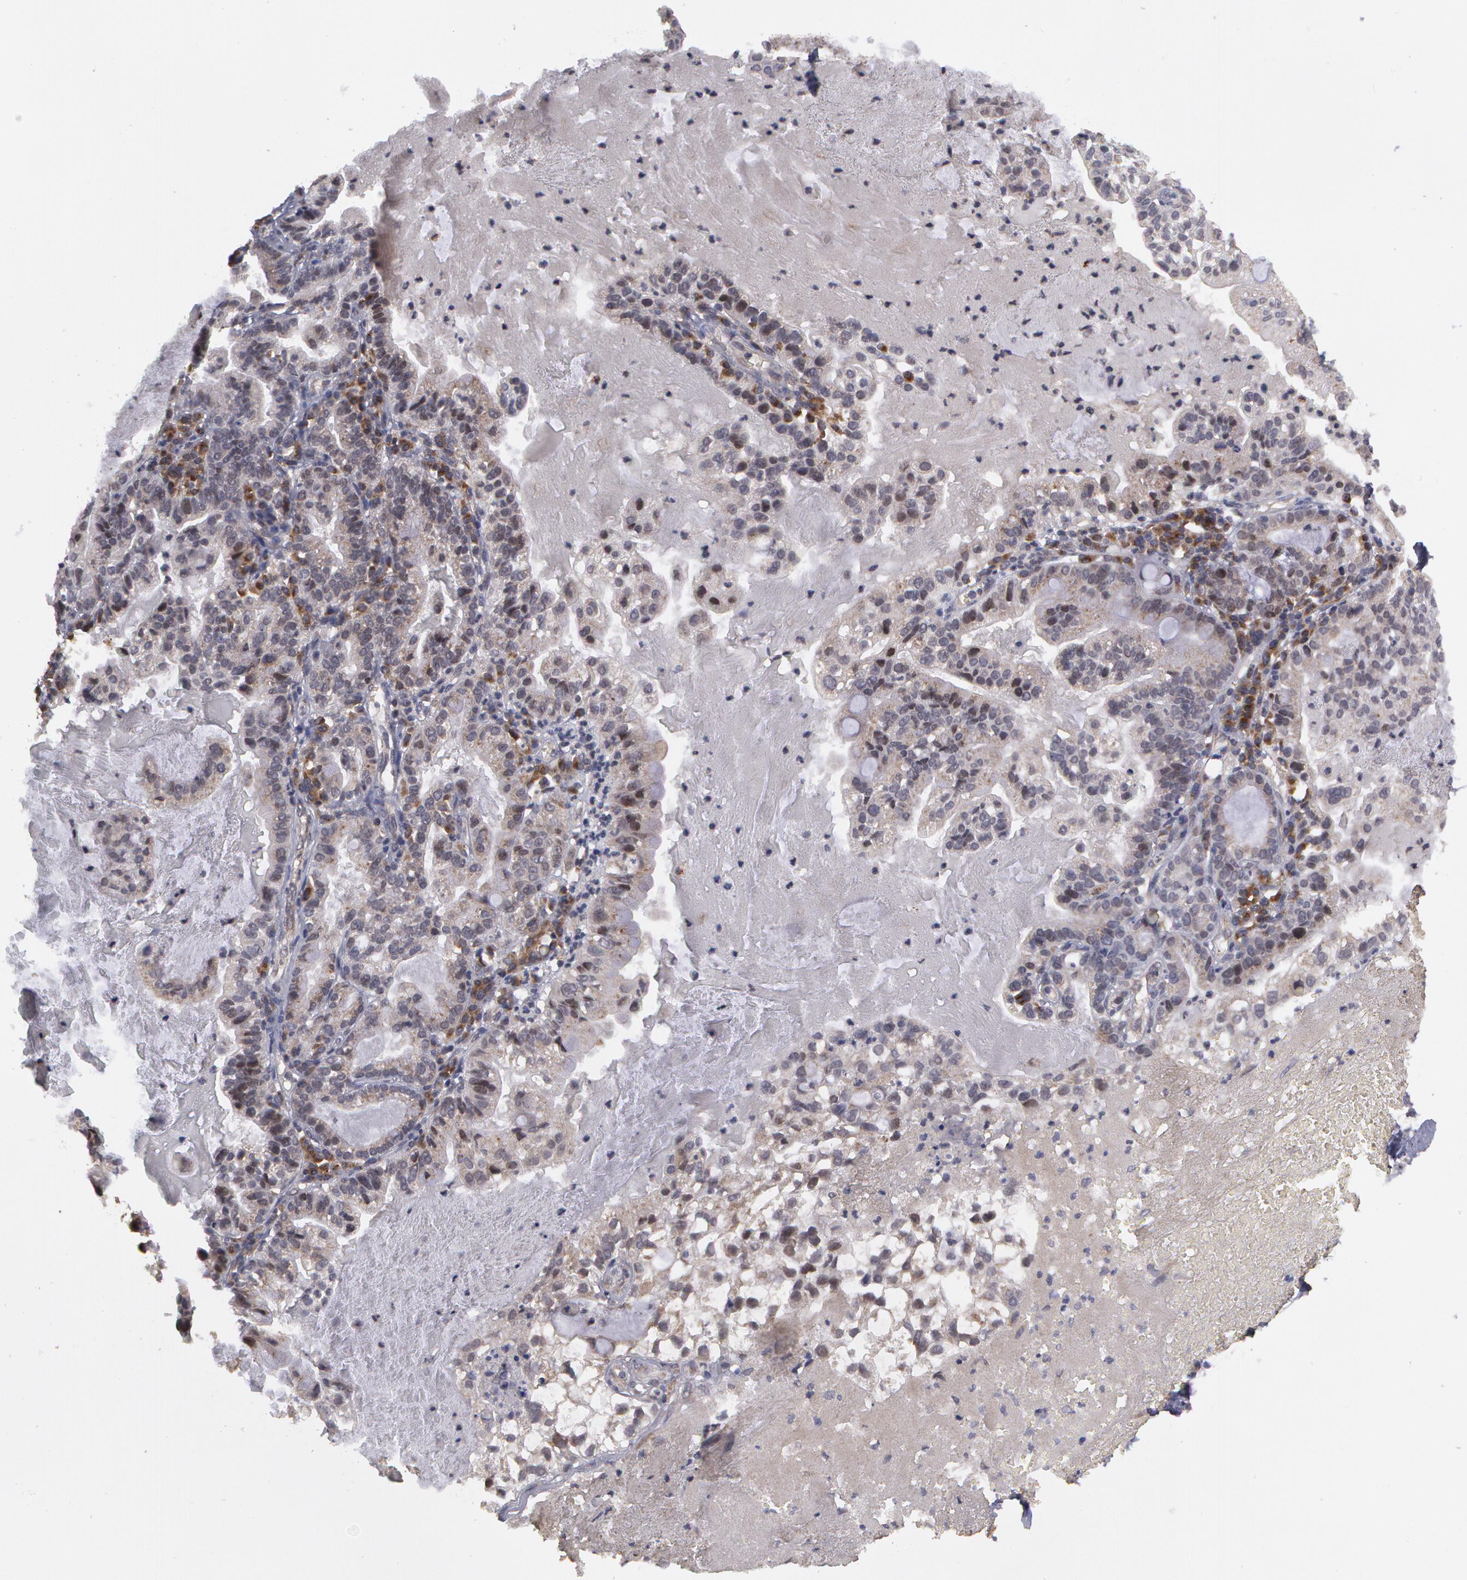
{"staining": {"intensity": "negative", "quantity": "none", "location": "none"}, "tissue": "cervical cancer", "cell_type": "Tumor cells", "image_type": "cancer", "snomed": [{"axis": "morphology", "description": "Adenocarcinoma, NOS"}, {"axis": "topography", "description": "Cervix"}], "caption": "Photomicrograph shows no protein staining in tumor cells of cervical cancer (adenocarcinoma) tissue.", "gene": "STX5", "patient": {"sex": "female", "age": 41}}